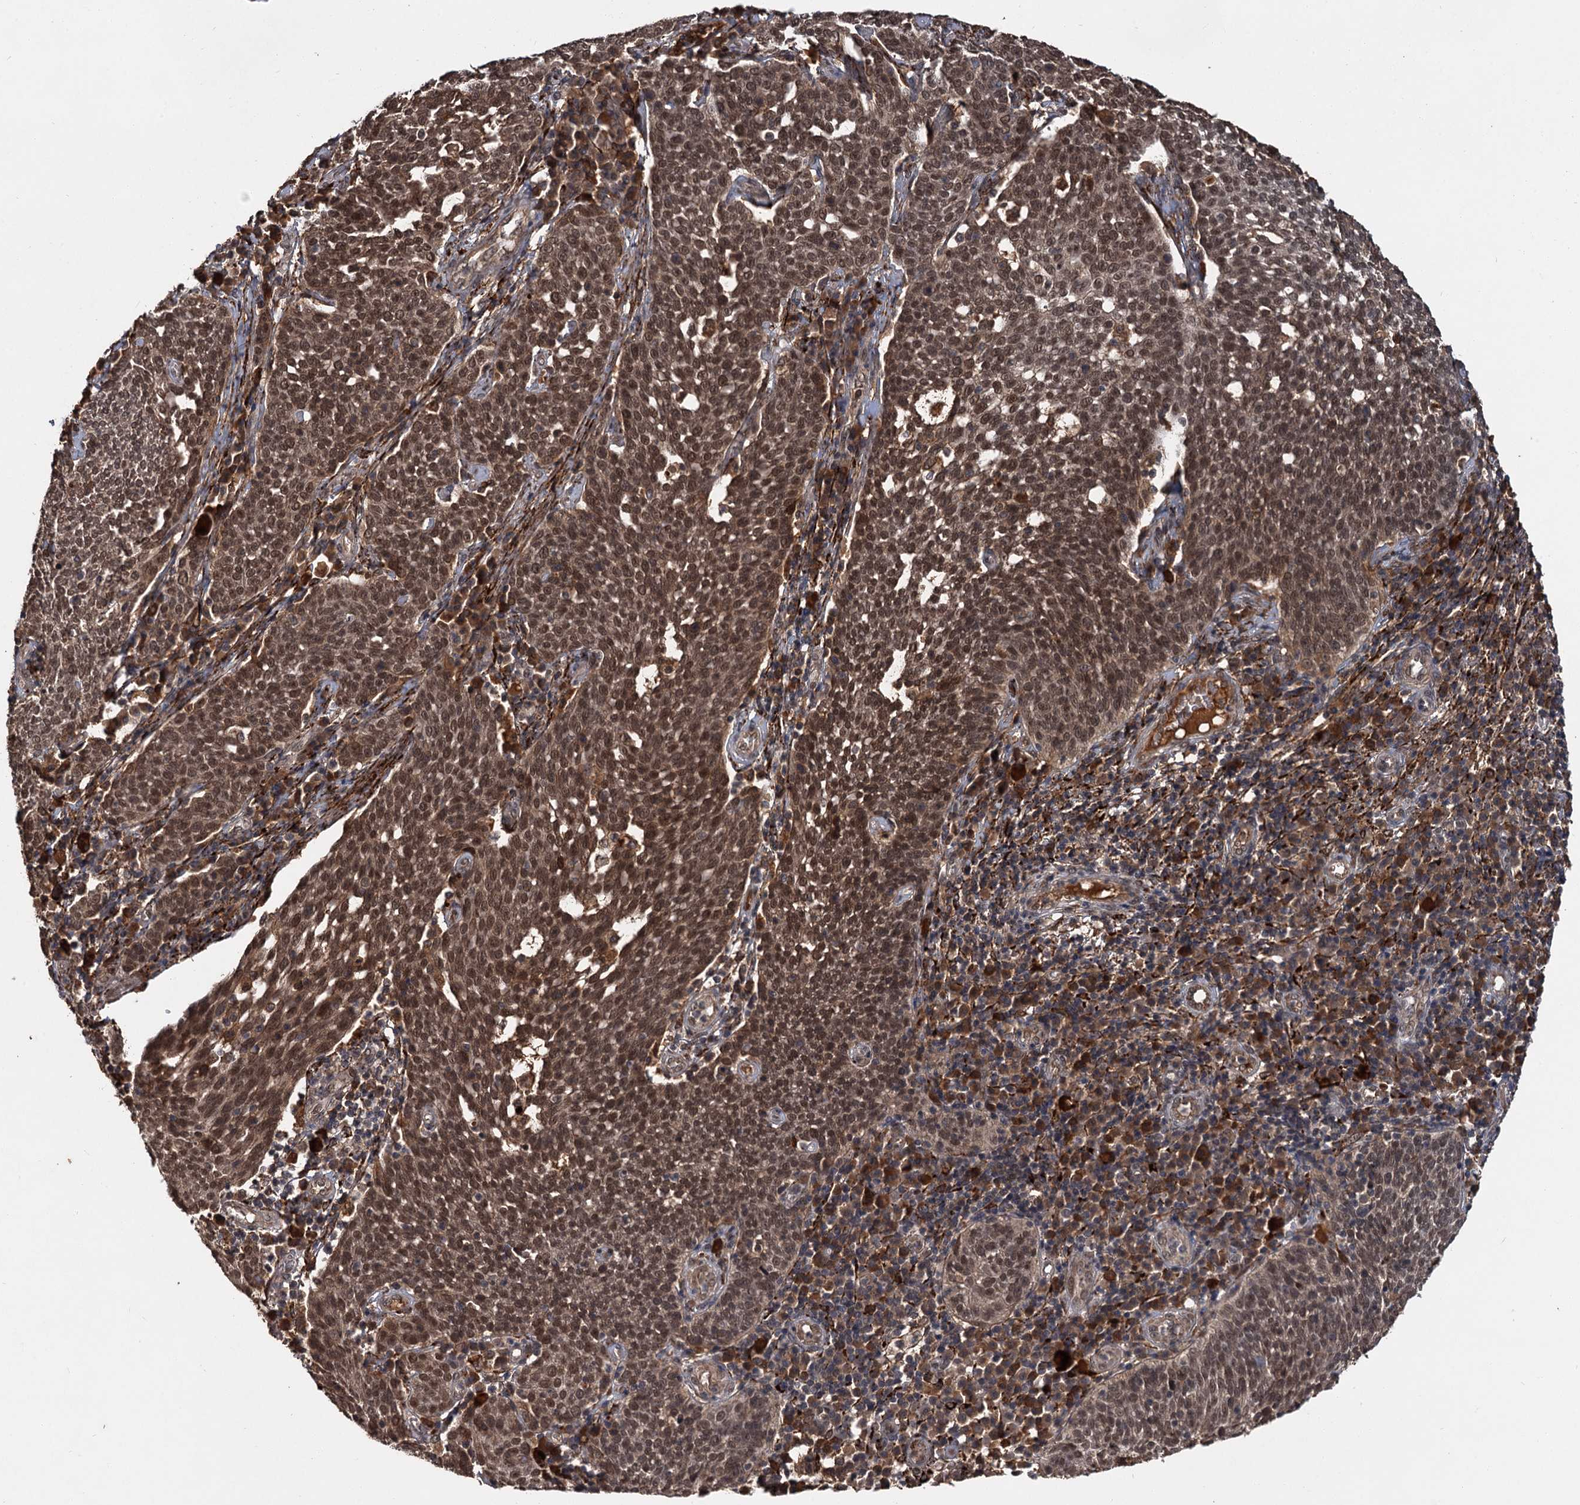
{"staining": {"intensity": "moderate", "quantity": ">75%", "location": "cytoplasmic/membranous,nuclear"}, "tissue": "cervical cancer", "cell_type": "Tumor cells", "image_type": "cancer", "snomed": [{"axis": "morphology", "description": "Squamous cell carcinoma, NOS"}, {"axis": "topography", "description": "Cervix"}], "caption": "IHC of human cervical squamous cell carcinoma reveals medium levels of moderate cytoplasmic/membranous and nuclear positivity in approximately >75% of tumor cells. The protein is shown in brown color, while the nuclei are stained blue.", "gene": "MBD6", "patient": {"sex": "female", "age": 34}}